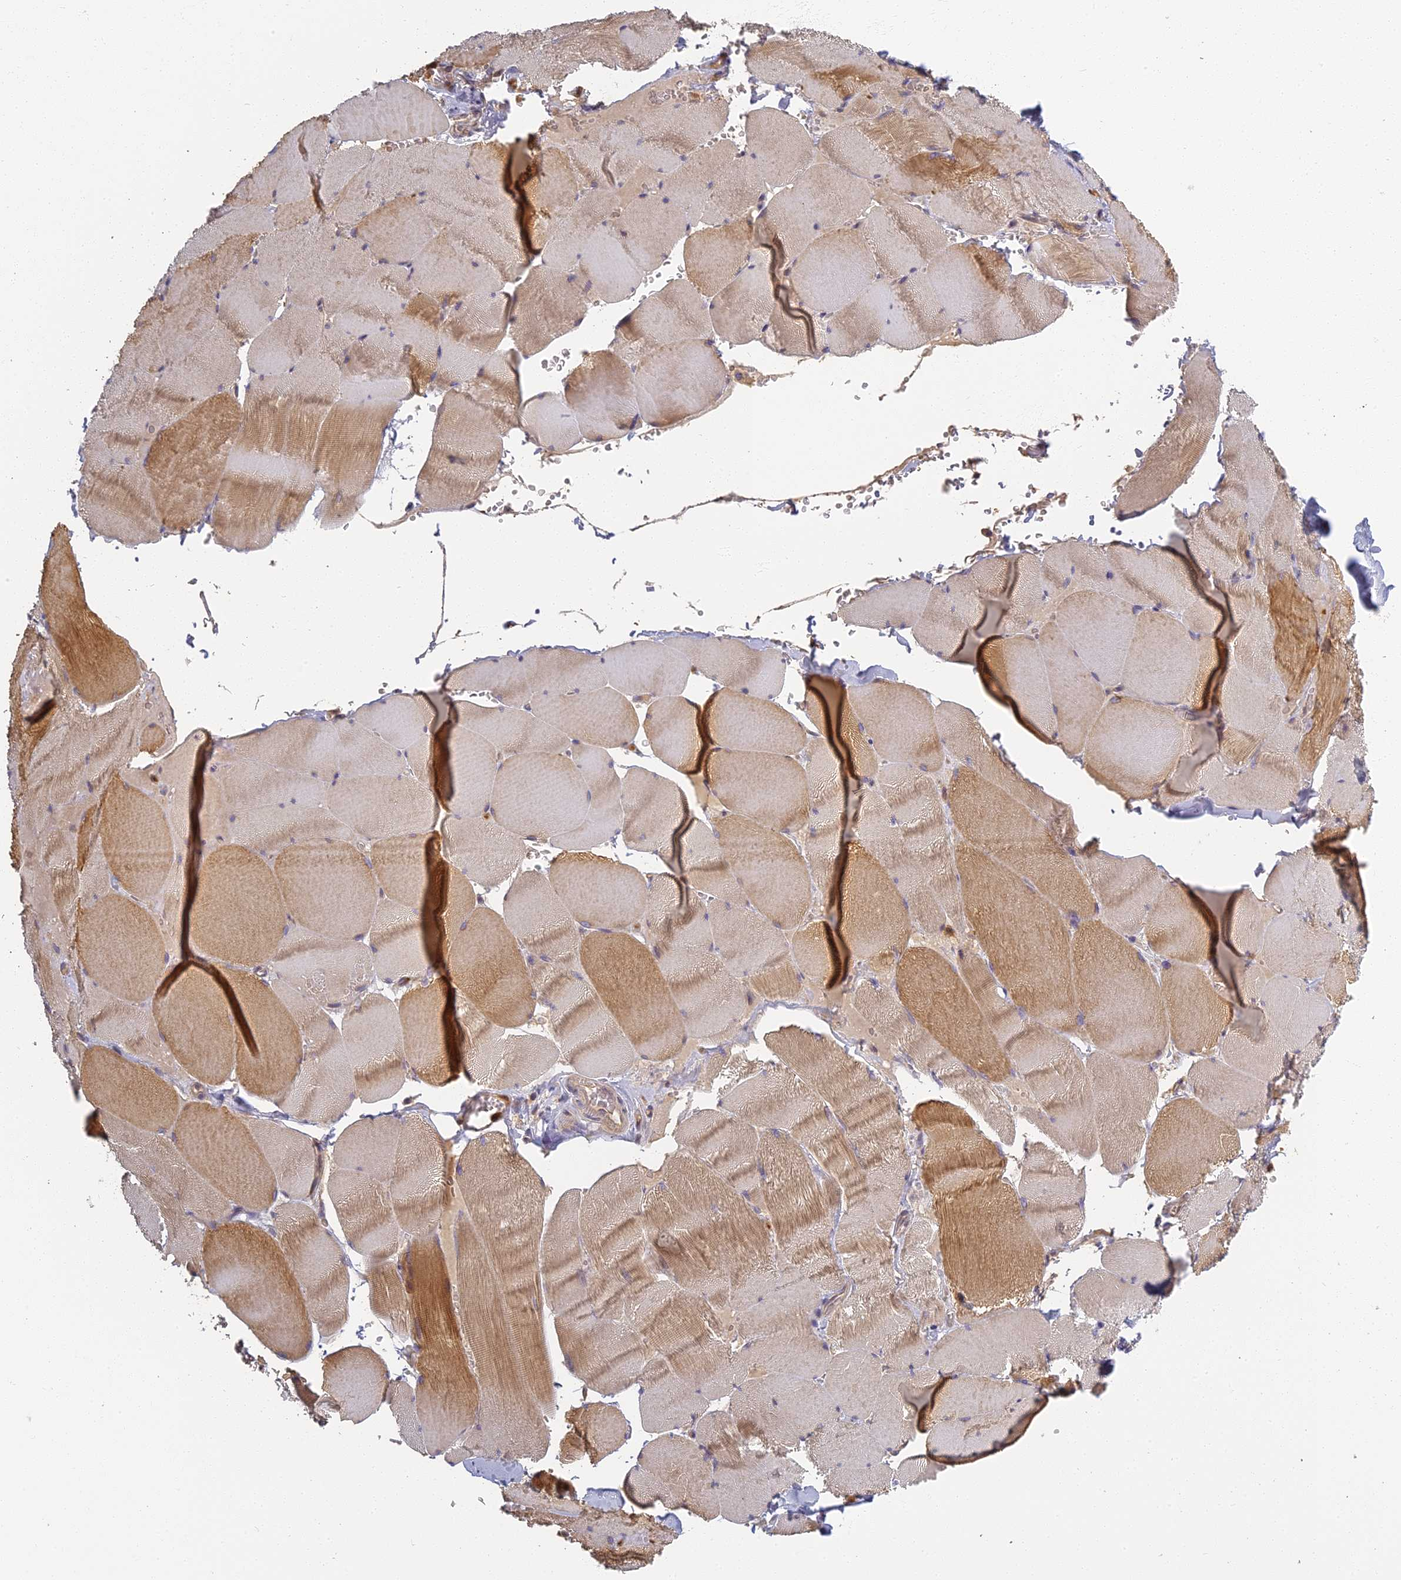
{"staining": {"intensity": "moderate", "quantity": "25%-75%", "location": "cytoplasmic/membranous"}, "tissue": "skeletal muscle", "cell_type": "Myocytes", "image_type": "normal", "snomed": [{"axis": "morphology", "description": "Normal tissue, NOS"}, {"axis": "topography", "description": "Skeletal muscle"}, {"axis": "topography", "description": "Head-Neck"}], "caption": "Human skeletal muscle stained for a protein (brown) exhibits moderate cytoplasmic/membranous positive positivity in approximately 25%-75% of myocytes.", "gene": "AP4E1", "patient": {"sex": "male", "age": 66}}